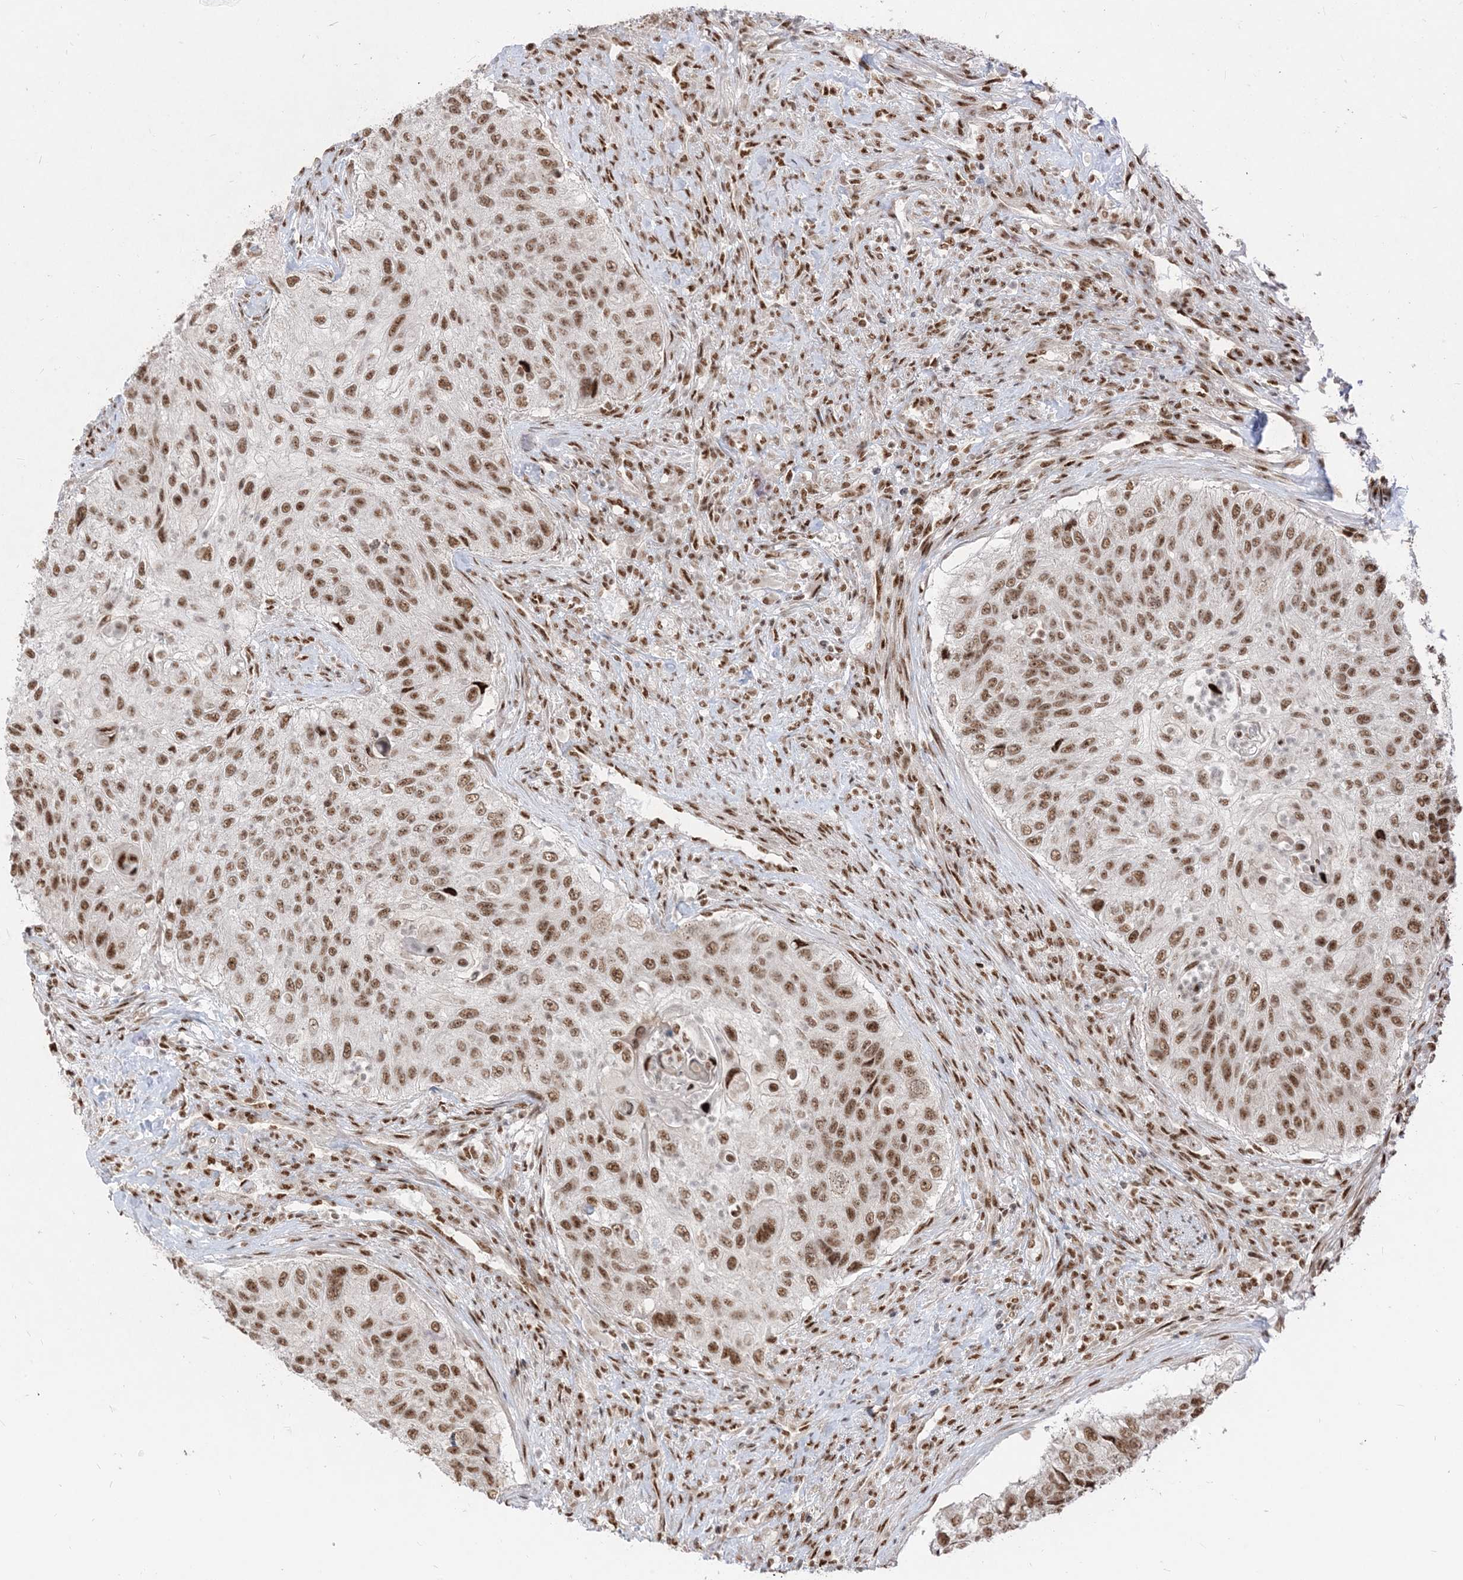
{"staining": {"intensity": "moderate", "quantity": ">75%", "location": "nuclear"}, "tissue": "urothelial cancer", "cell_type": "Tumor cells", "image_type": "cancer", "snomed": [{"axis": "morphology", "description": "Urothelial carcinoma, High grade"}, {"axis": "topography", "description": "Urinary bladder"}], "caption": "Moderate nuclear positivity for a protein is identified in approximately >75% of tumor cells of urothelial cancer using immunohistochemistry (IHC).", "gene": "ARGLU1", "patient": {"sex": "female", "age": 60}}